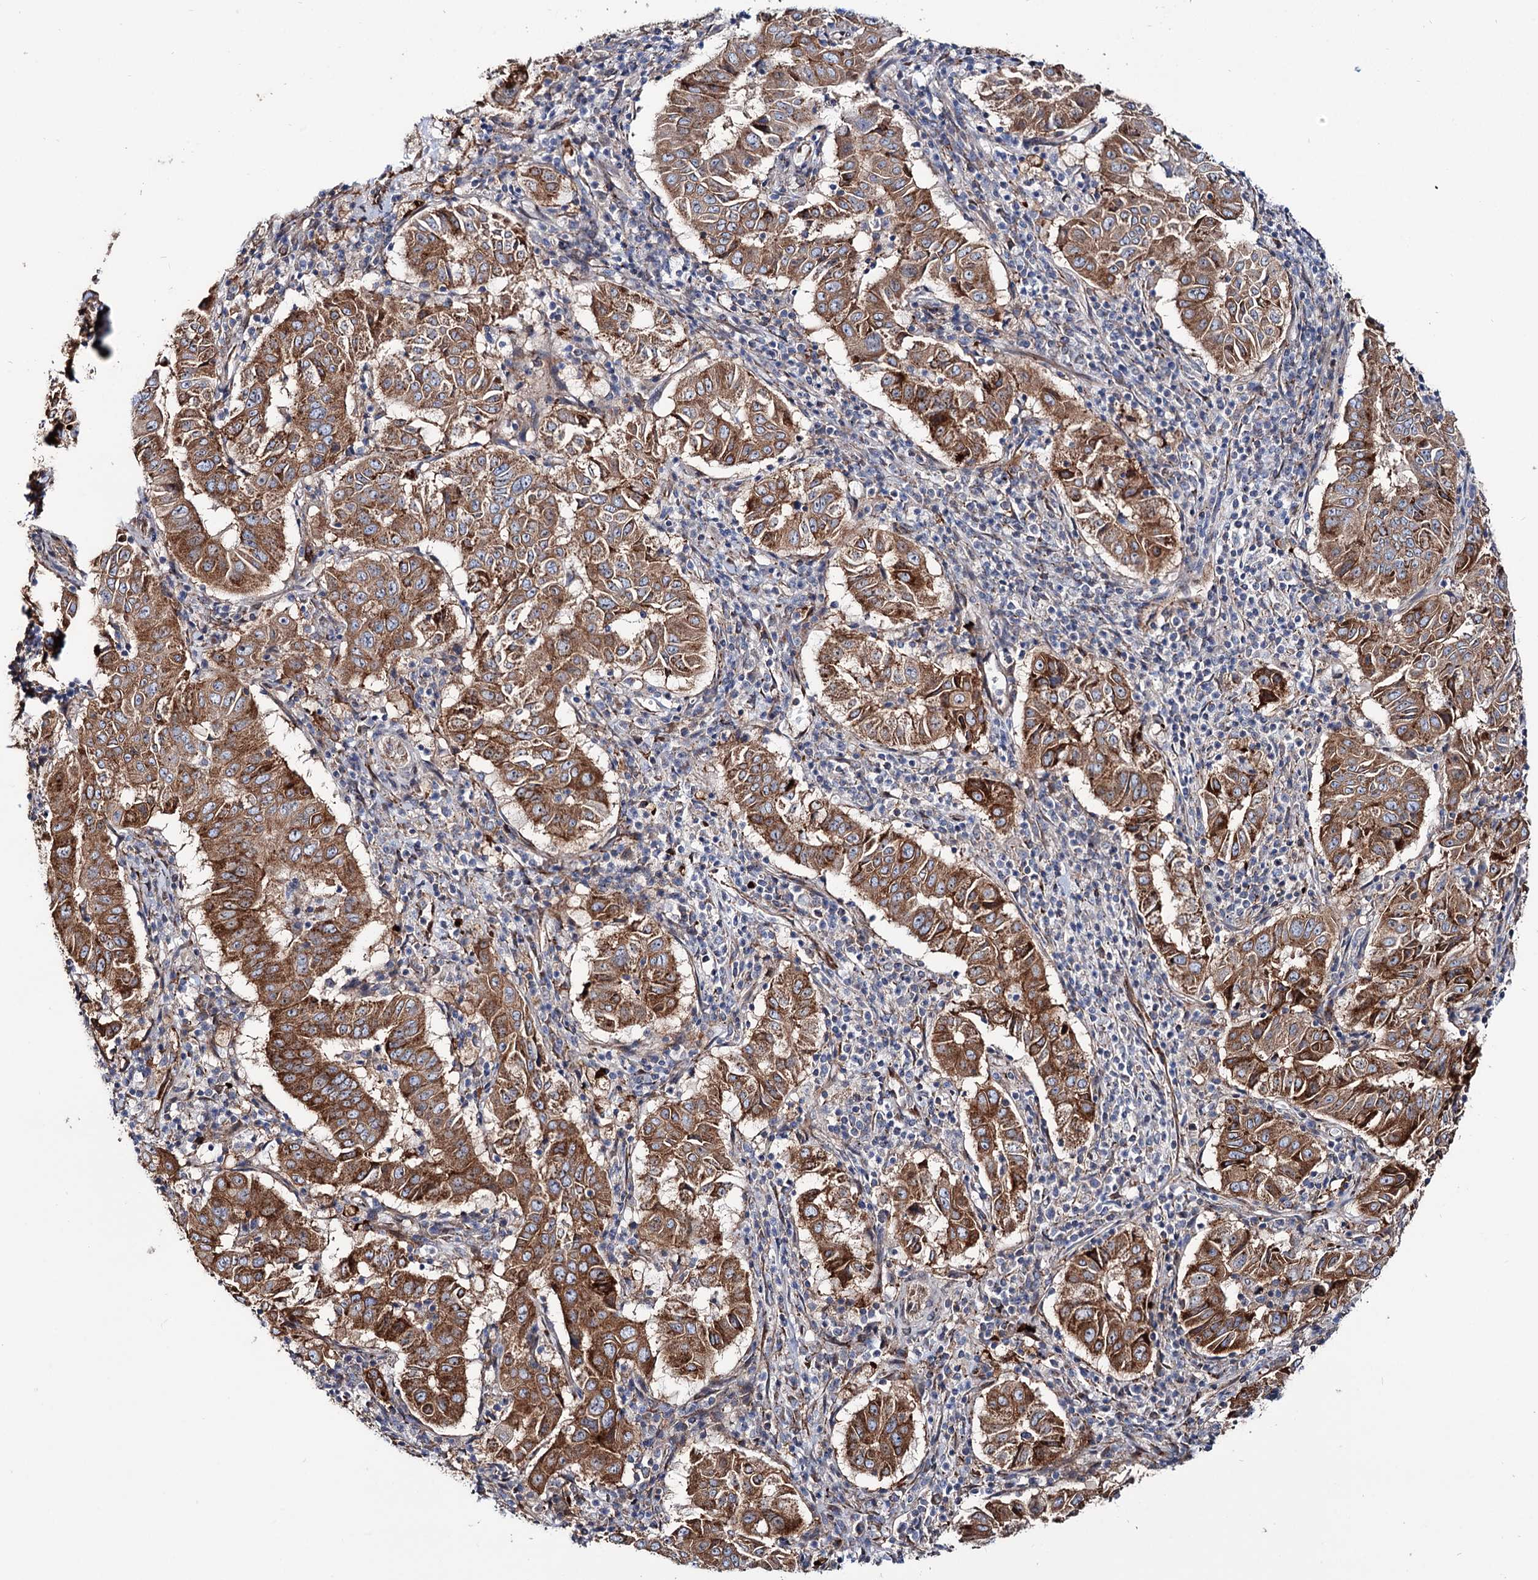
{"staining": {"intensity": "strong", "quantity": ">75%", "location": "cytoplasmic/membranous"}, "tissue": "pancreatic cancer", "cell_type": "Tumor cells", "image_type": "cancer", "snomed": [{"axis": "morphology", "description": "Adenocarcinoma, NOS"}, {"axis": "topography", "description": "Pancreas"}], "caption": "Immunohistochemical staining of pancreatic cancer (adenocarcinoma) reveals high levels of strong cytoplasmic/membranous protein positivity in about >75% of tumor cells. The protein of interest is shown in brown color, while the nuclei are stained blue.", "gene": "PTDSS2", "patient": {"sex": "male", "age": 63}}